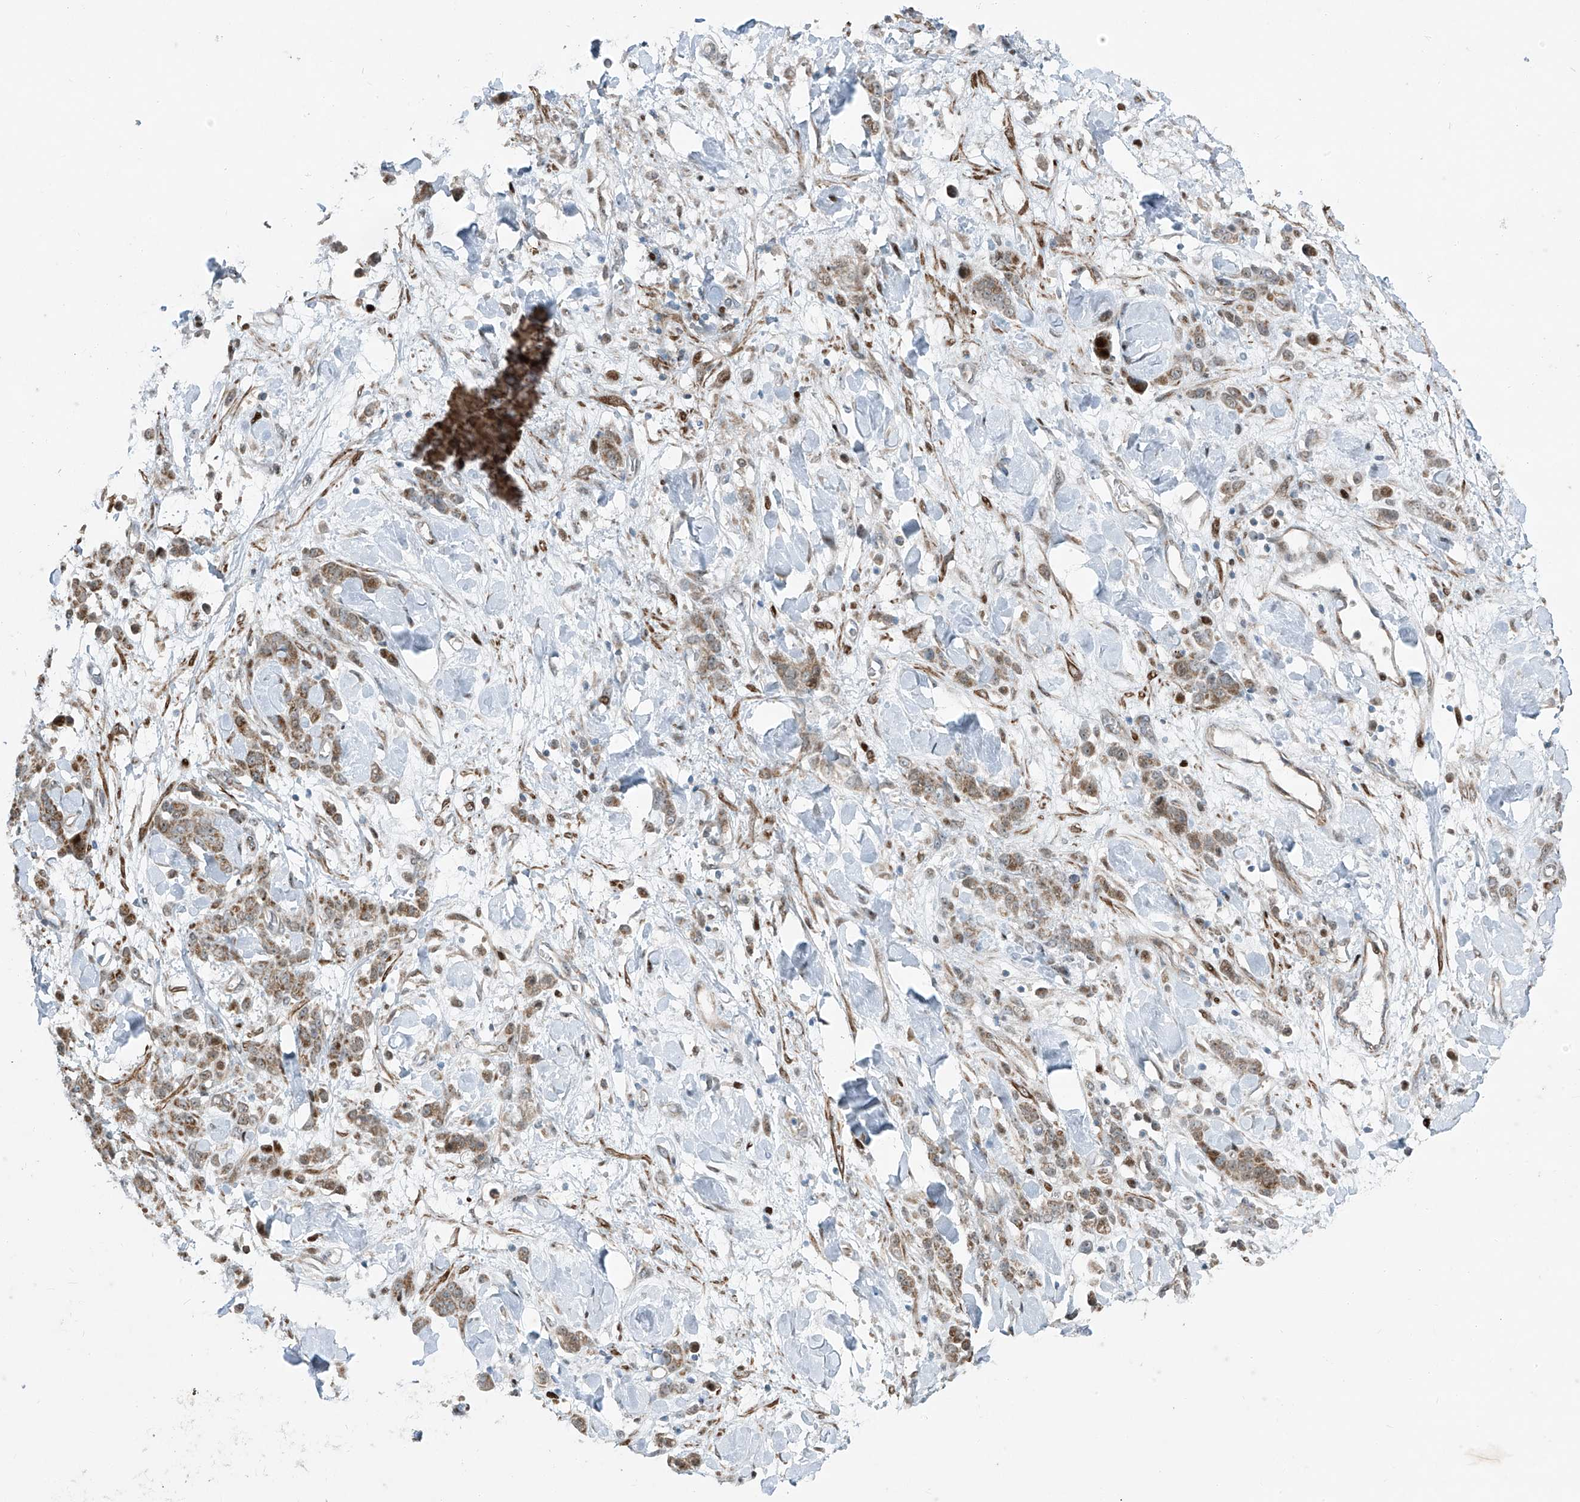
{"staining": {"intensity": "moderate", "quantity": "25%-75%", "location": "cytoplasmic/membranous"}, "tissue": "stomach cancer", "cell_type": "Tumor cells", "image_type": "cancer", "snomed": [{"axis": "morphology", "description": "Normal tissue, NOS"}, {"axis": "morphology", "description": "Adenocarcinoma, NOS"}, {"axis": "topography", "description": "Stomach"}], "caption": "Immunohistochemistry (IHC) image of neoplastic tissue: human stomach cancer (adenocarcinoma) stained using immunohistochemistry shows medium levels of moderate protein expression localized specifically in the cytoplasmic/membranous of tumor cells, appearing as a cytoplasmic/membranous brown color.", "gene": "PPCS", "patient": {"sex": "male", "age": 82}}